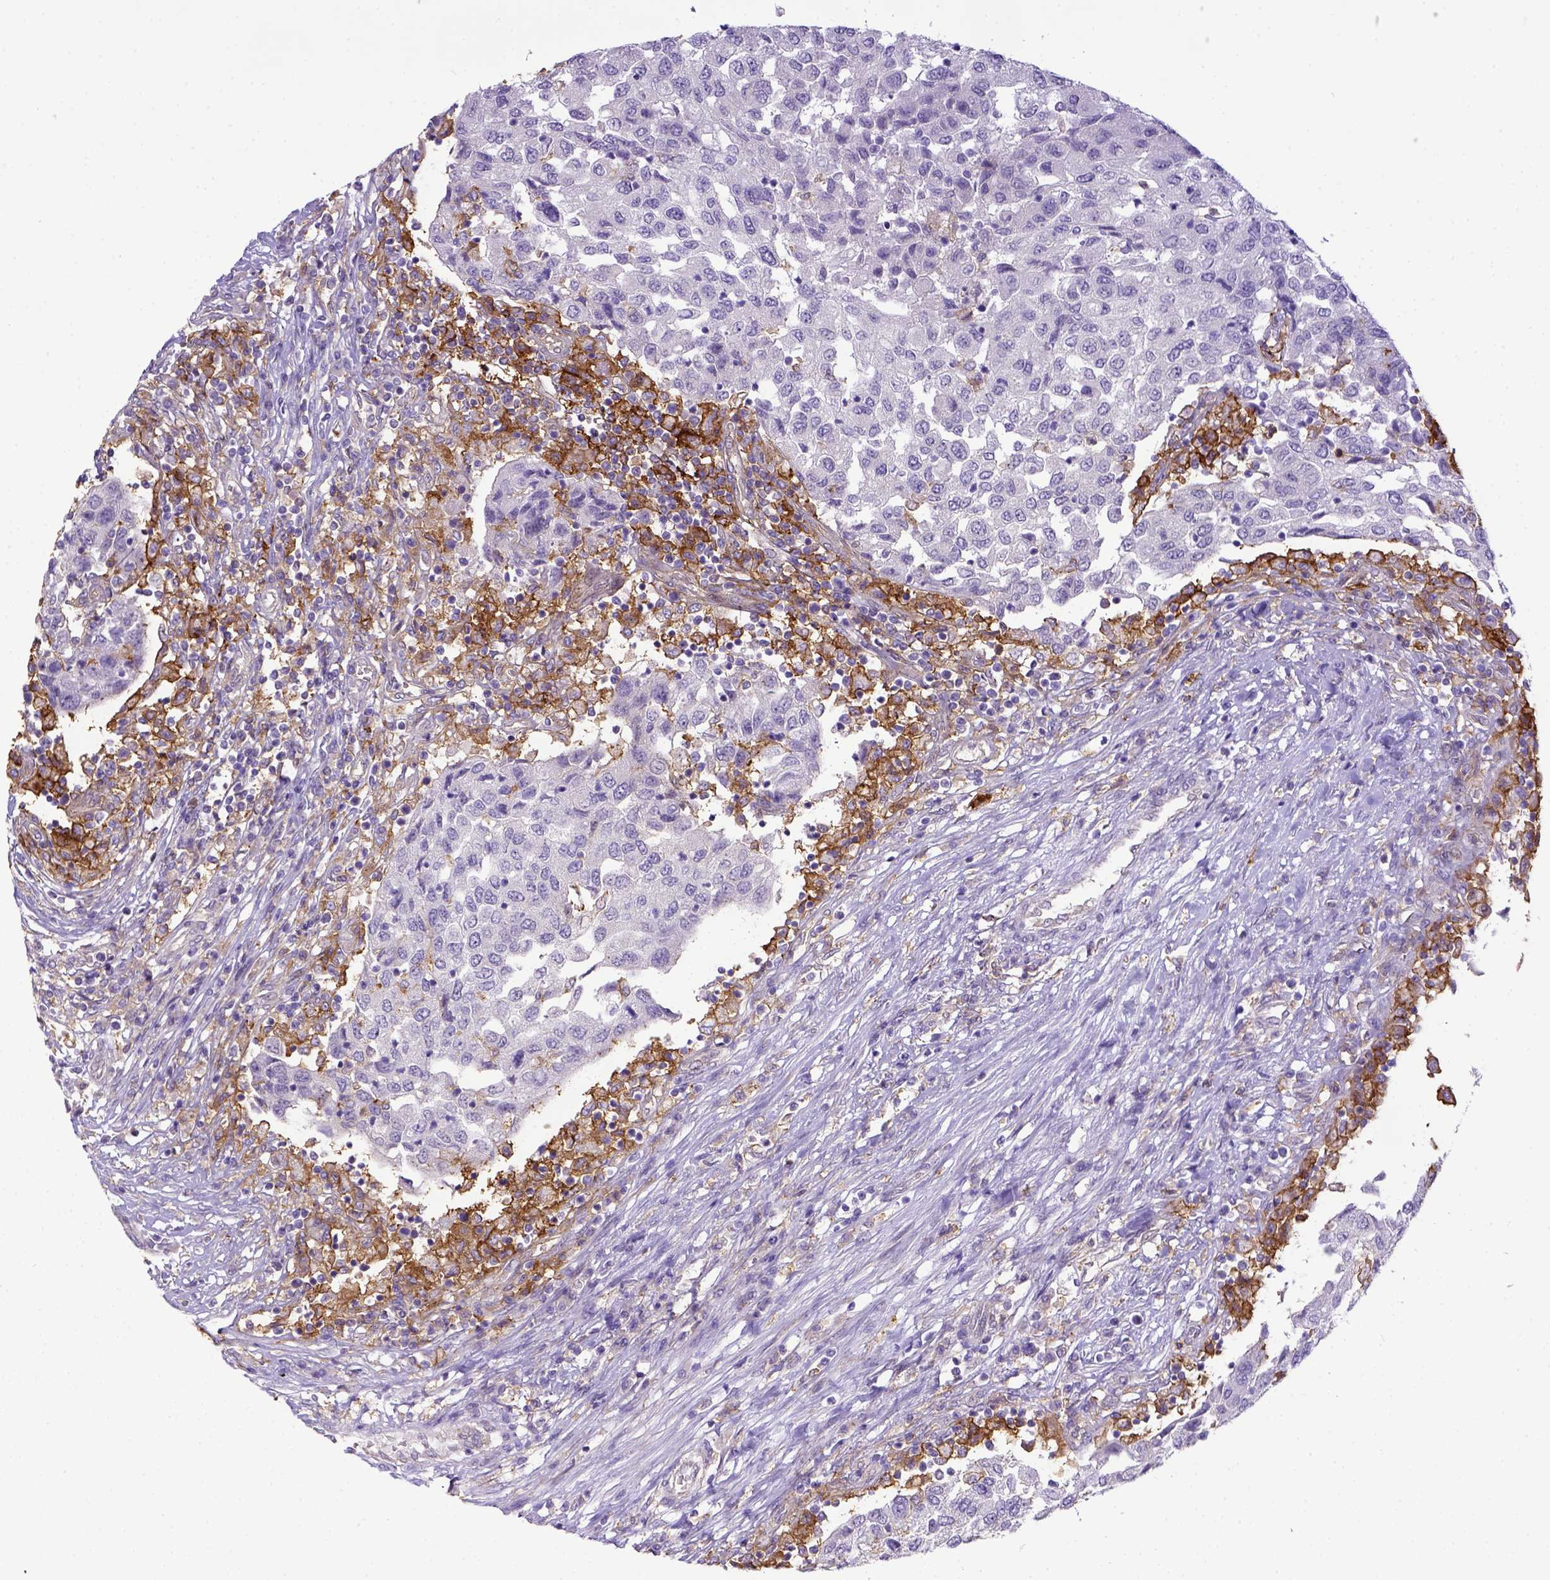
{"staining": {"intensity": "negative", "quantity": "none", "location": "none"}, "tissue": "urothelial cancer", "cell_type": "Tumor cells", "image_type": "cancer", "snomed": [{"axis": "morphology", "description": "Urothelial carcinoma, High grade"}, {"axis": "topography", "description": "Urinary bladder"}], "caption": "Immunohistochemistry (IHC) histopathology image of high-grade urothelial carcinoma stained for a protein (brown), which displays no positivity in tumor cells.", "gene": "CD40", "patient": {"sex": "female", "age": 78}}